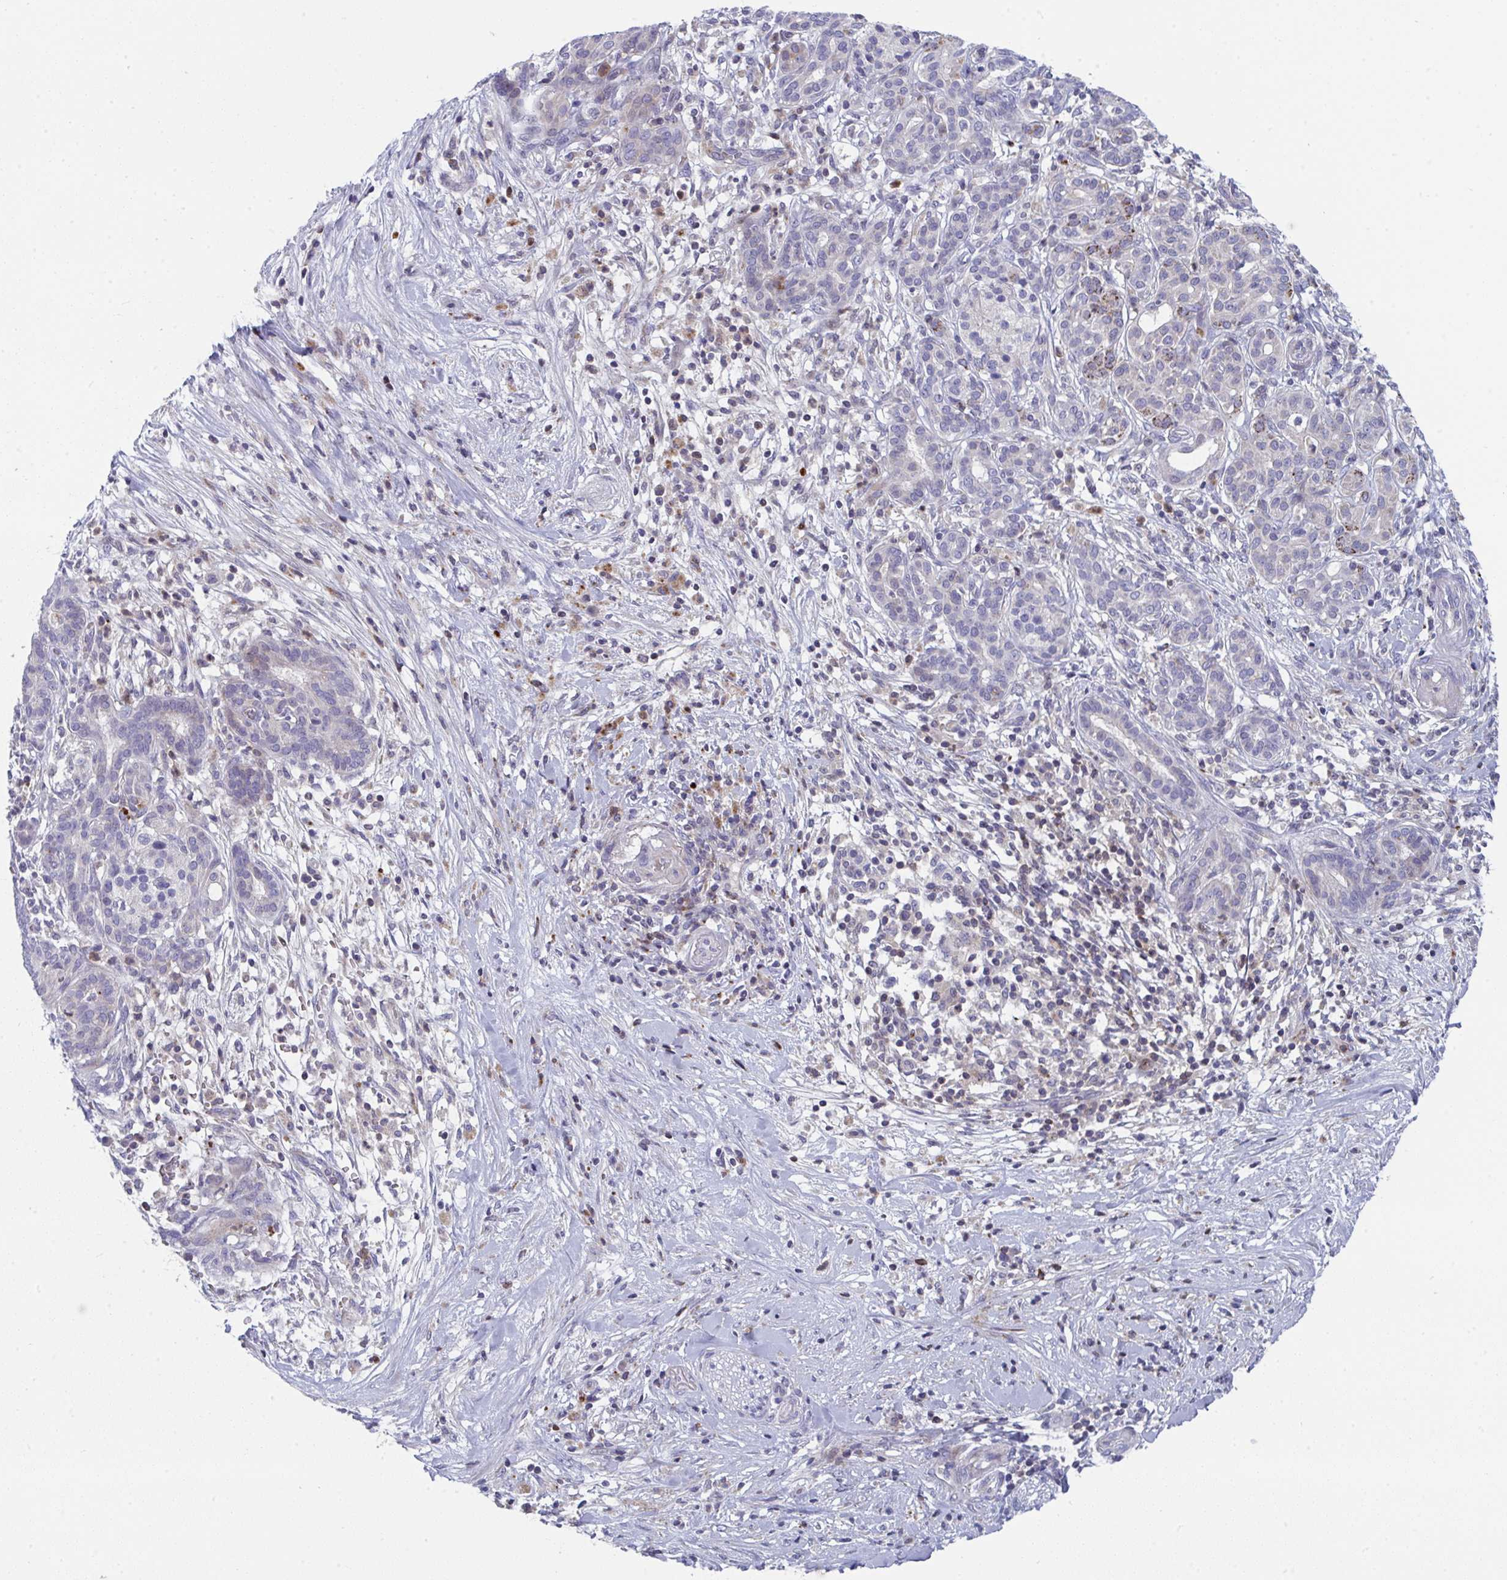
{"staining": {"intensity": "negative", "quantity": "none", "location": "none"}, "tissue": "pancreatic cancer", "cell_type": "Tumor cells", "image_type": "cancer", "snomed": [{"axis": "morphology", "description": "Adenocarcinoma, NOS"}, {"axis": "topography", "description": "Pancreas"}], "caption": "Micrograph shows no significant protein expression in tumor cells of pancreatic cancer.", "gene": "AOC2", "patient": {"sex": "male", "age": 44}}